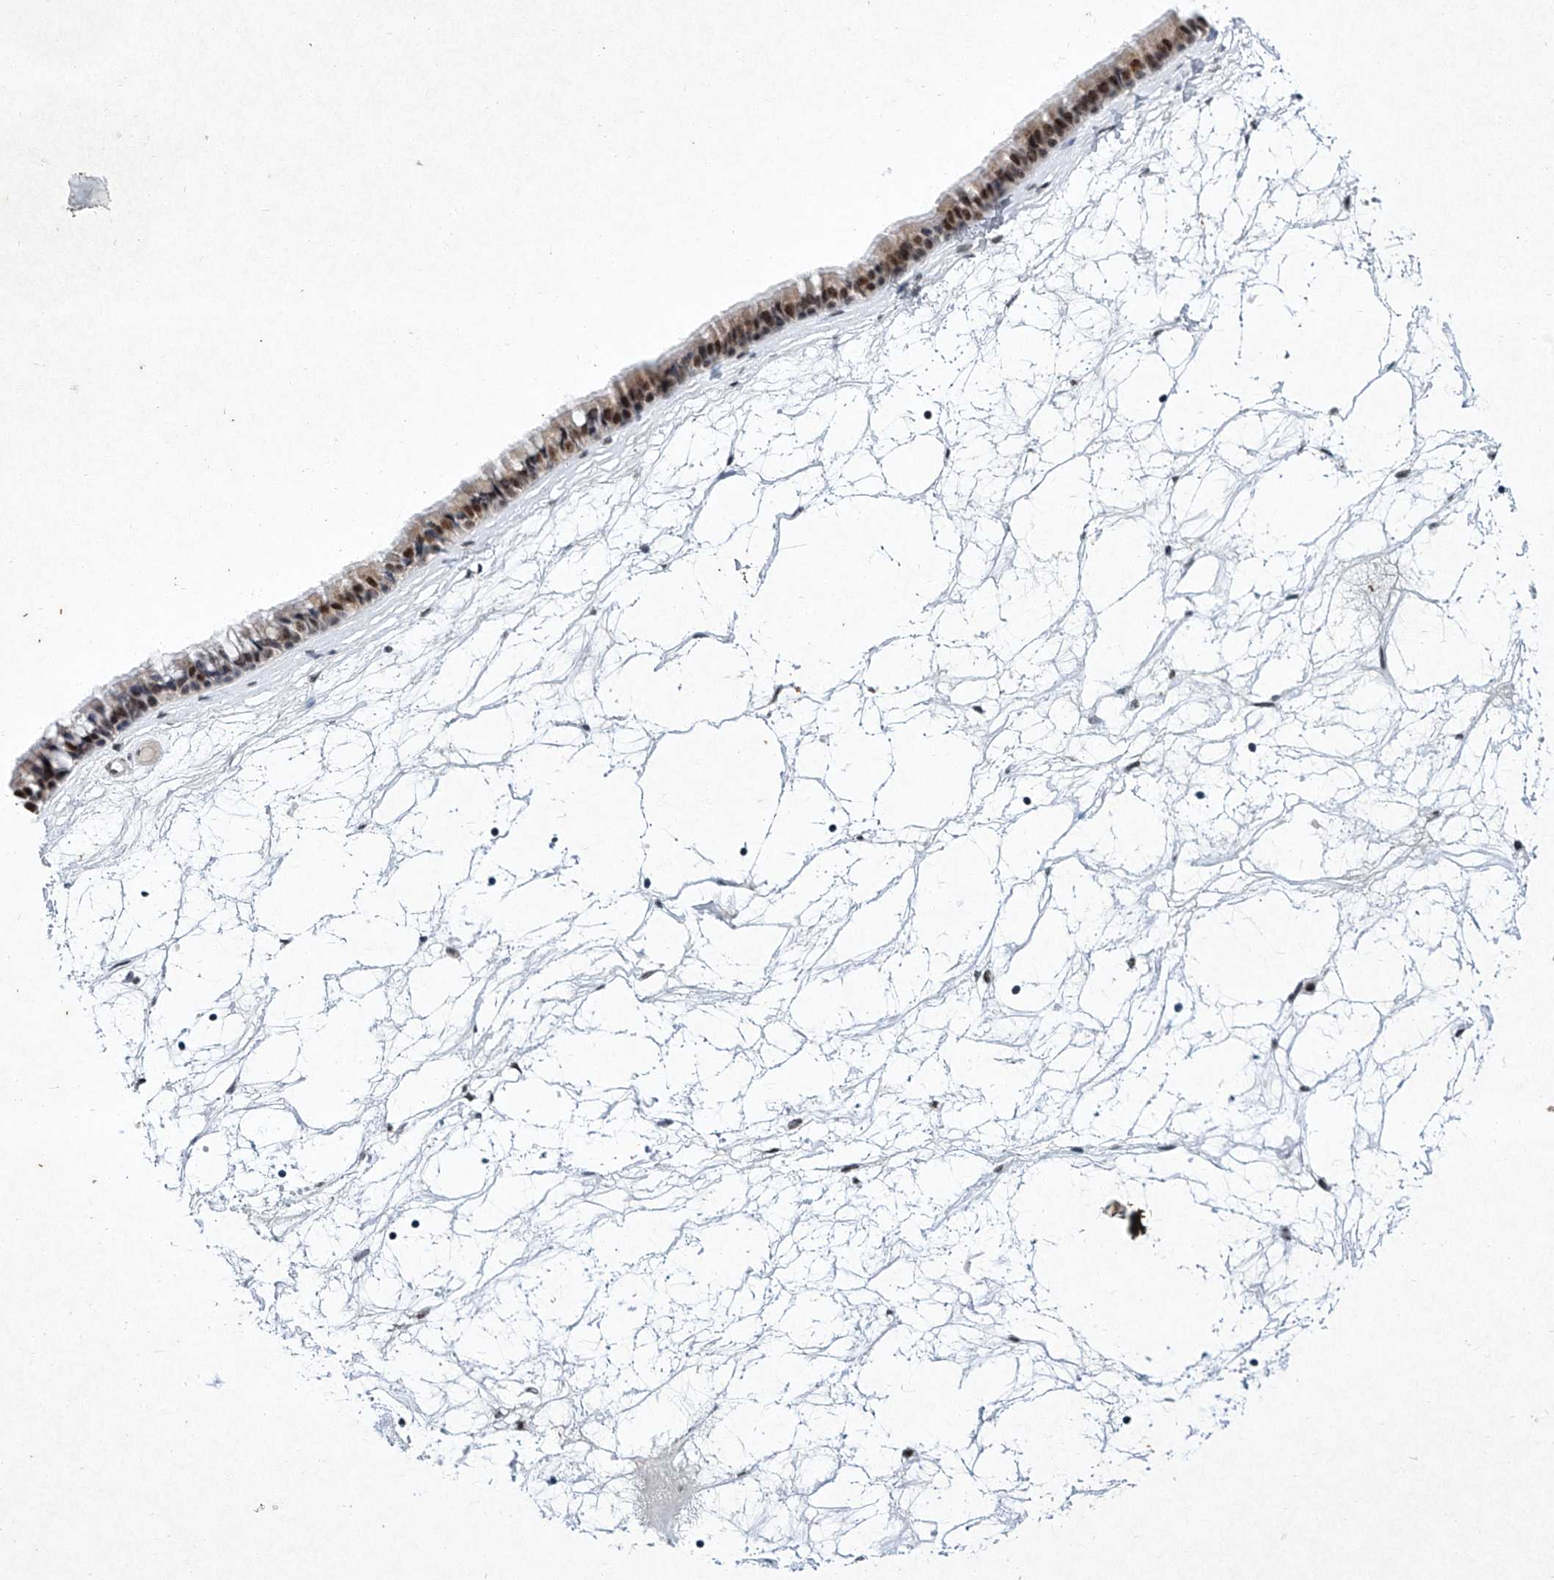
{"staining": {"intensity": "strong", "quantity": ">75%", "location": "nuclear"}, "tissue": "nasopharynx", "cell_type": "Respiratory epithelial cells", "image_type": "normal", "snomed": [{"axis": "morphology", "description": "Normal tissue, NOS"}, {"axis": "topography", "description": "Nasopharynx"}], "caption": "The immunohistochemical stain highlights strong nuclear staining in respiratory epithelial cells of benign nasopharynx.", "gene": "TFDP1", "patient": {"sex": "male", "age": 64}}